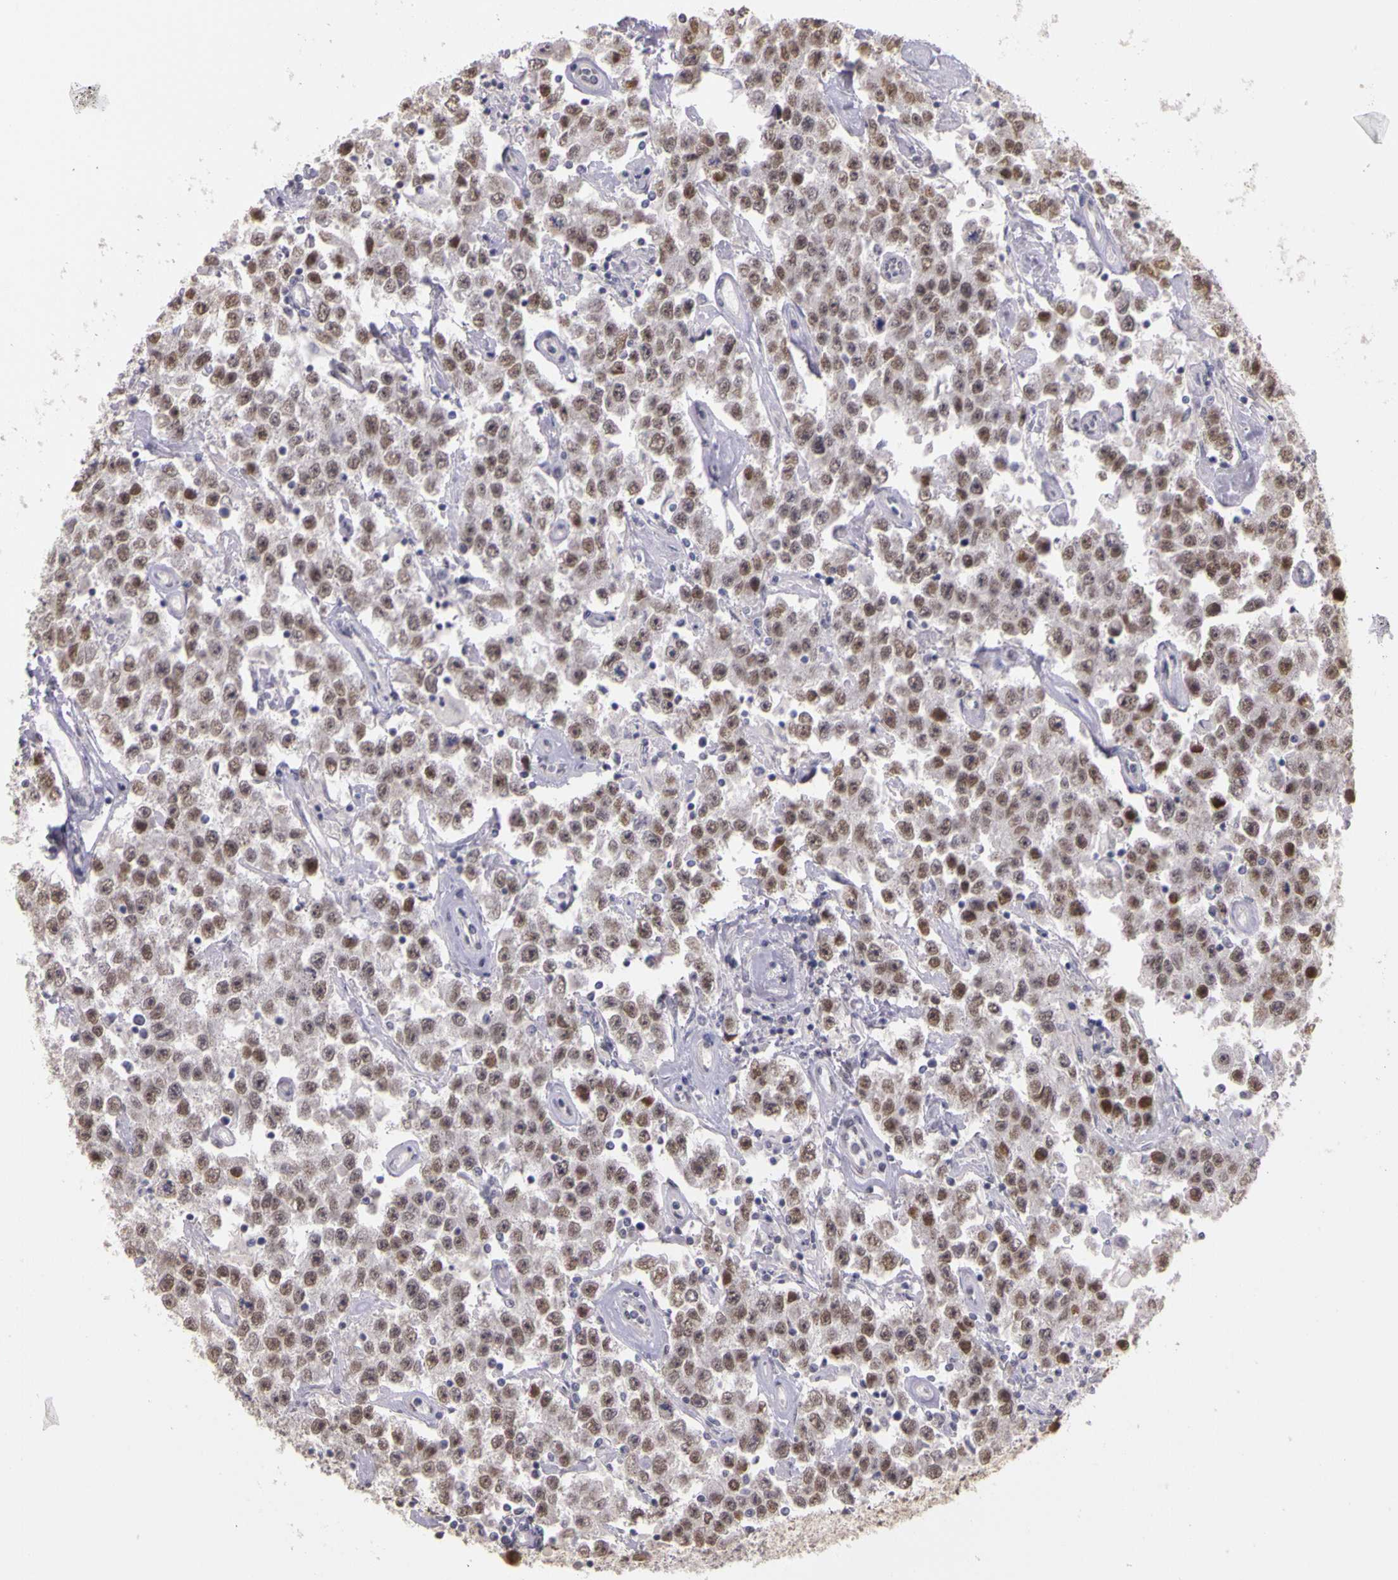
{"staining": {"intensity": "weak", "quantity": ">75%", "location": "nuclear"}, "tissue": "testis cancer", "cell_type": "Tumor cells", "image_type": "cancer", "snomed": [{"axis": "morphology", "description": "Seminoma, NOS"}, {"axis": "topography", "description": "Testis"}], "caption": "Protein staining of testis seminoma tissue displays weak nuclear expression in about >75% of tumor cells.", "gene": "WDR13", "patient": {"sex": "male", "age": 52}}